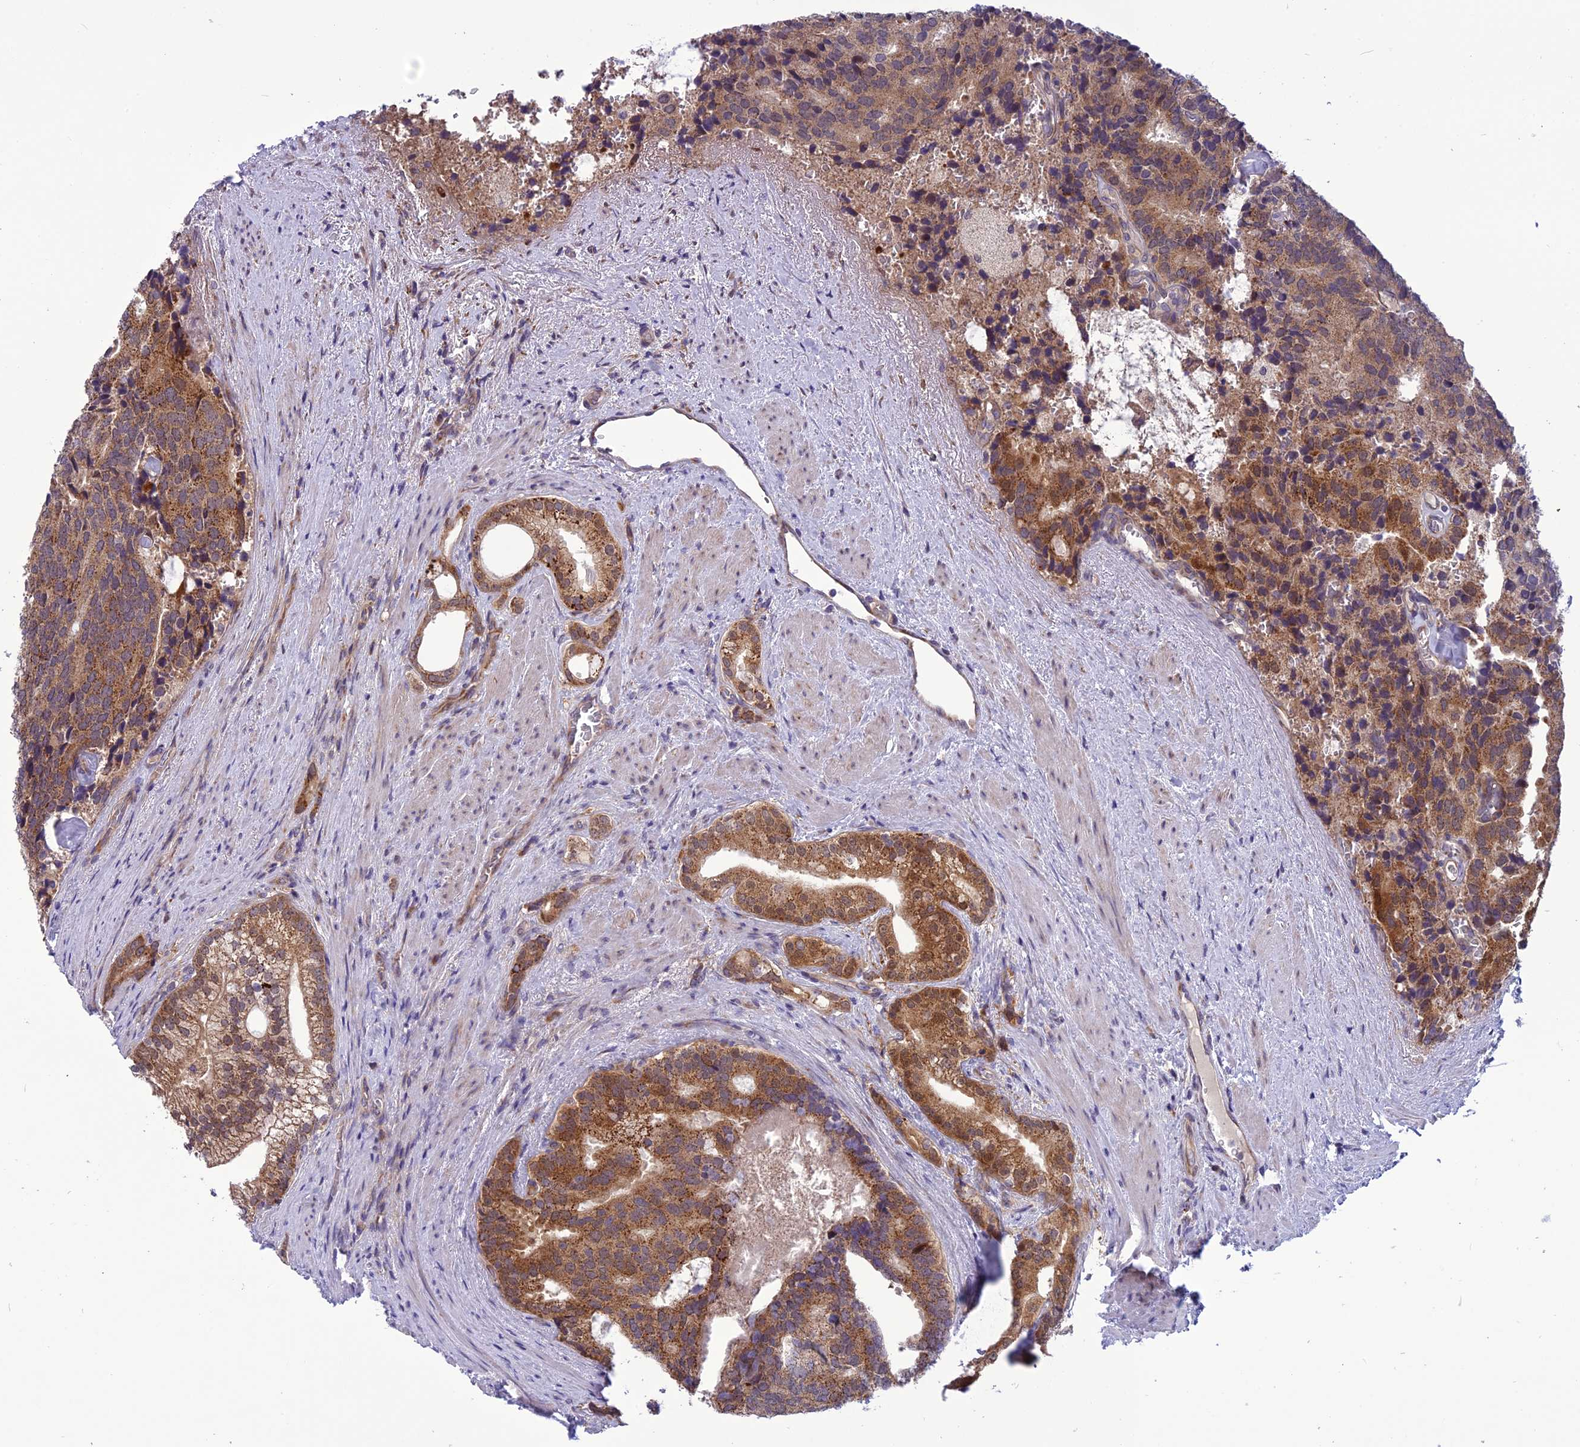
{"staining": {"intensity": "moderate", "quantity": ">75%", "location": "cytoplasmic/membranous"}, "tissue": "prostate cancer", "cell_type": "Tumor cells", "image_type": "cancer", "snomed": [{"axis": "morphology", "description": "Adenocarcinoma, Low grade"}, {"axis": "topography", "description": "Prostate"}], "caption": "A high-resolution photomicrograph shows IHC staining of prostate cancer, which exhibits moderate cytoplasmic/membranous positivity in approximately >75% of tumor cells.", "gene": "PSMF1", "patient": {"sex": "male", "age": 71}}